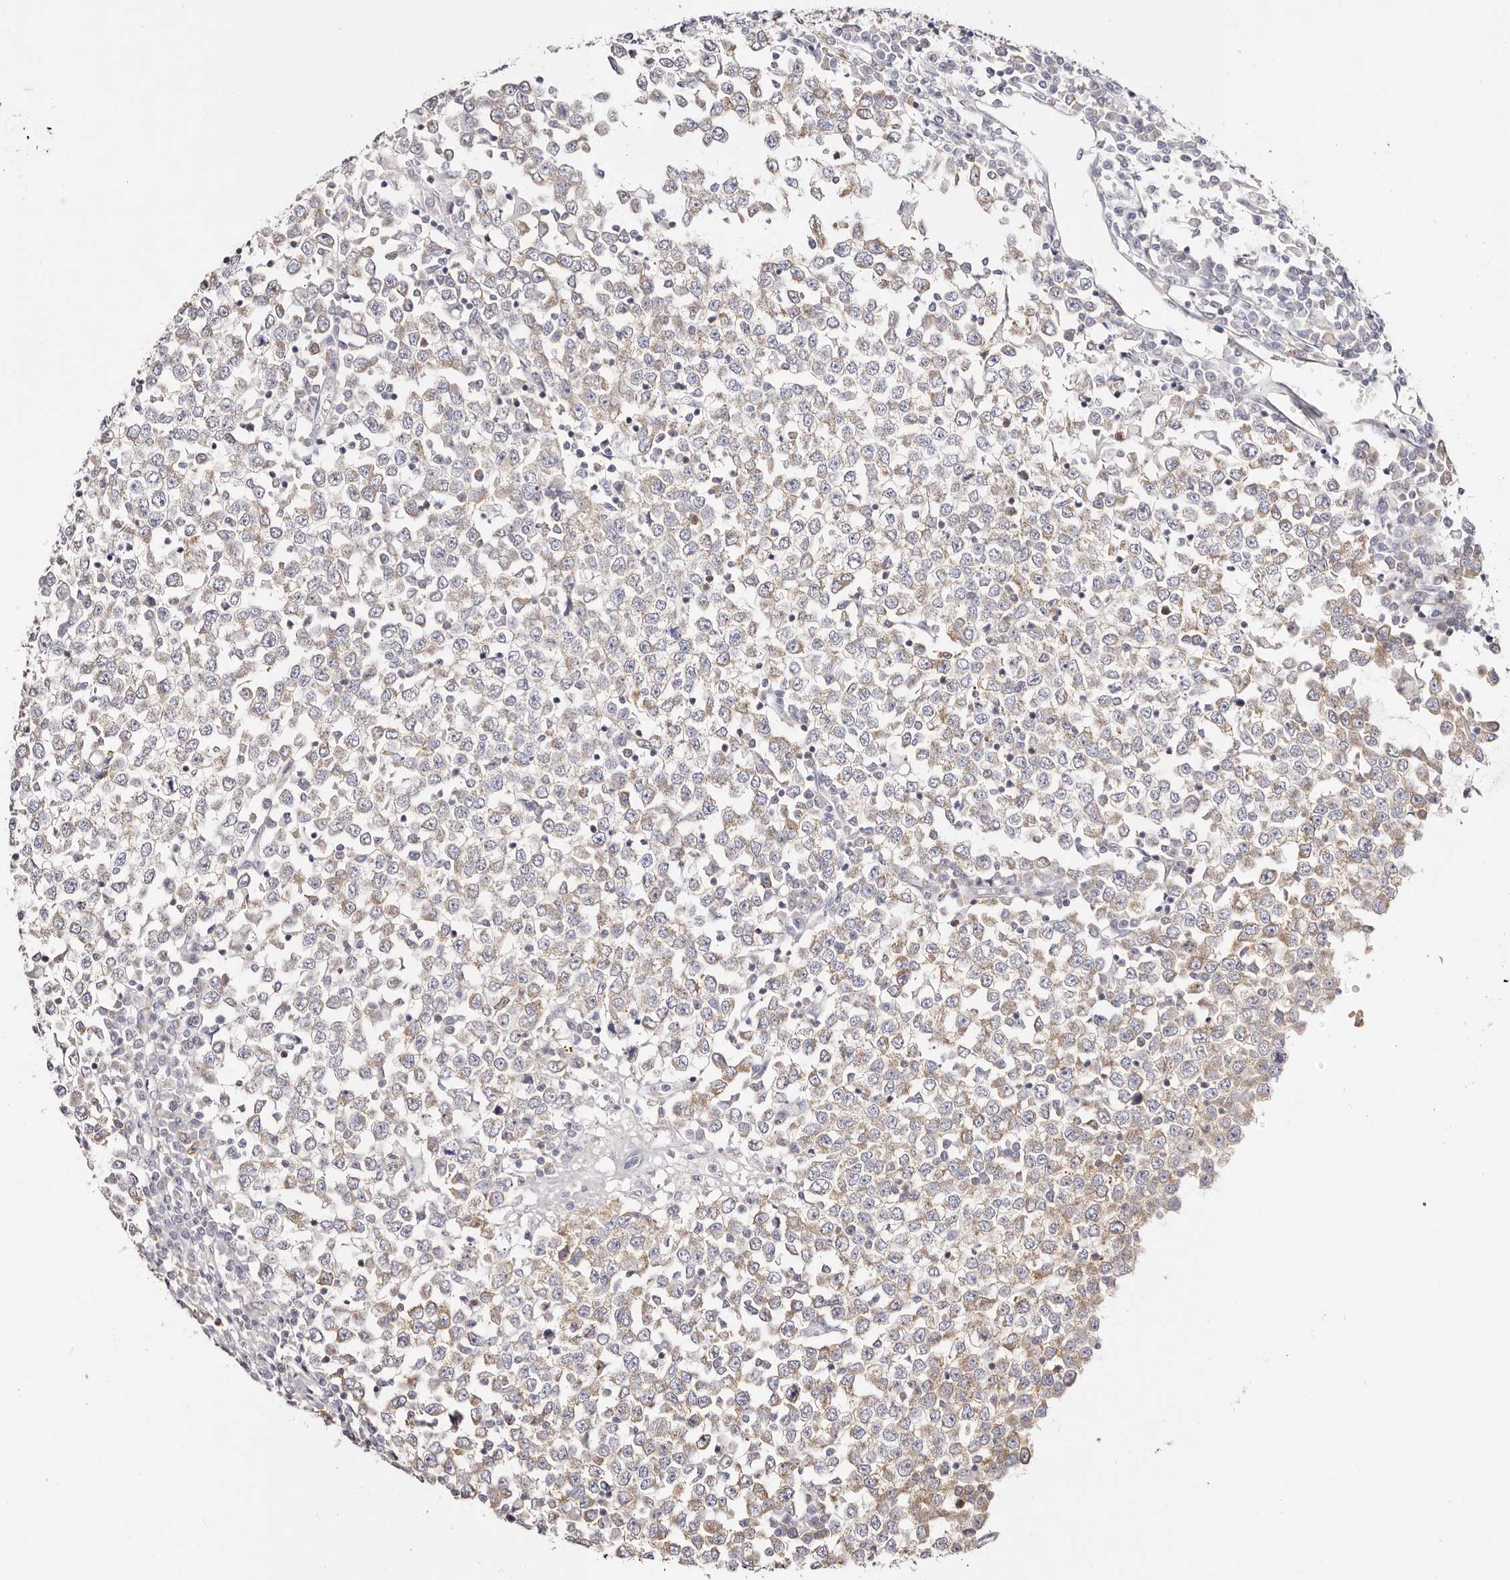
{"staining": {"intensity": "weak", "quantity": "<25%", "location": "cytoplasmic/membranous"}, "tissue": "testis cancer", "cell_type": "Tumor cells", "image_type": "cancer", "snomed": [{"axis": "morphology", "description": "Seminoma, NOS"}, {"axis": "topography", "description": "Testis"}], "caption": "High power microscopy photomicrograph of an immunohistochemistry (IHC) histopathology image of testis cancer, revealing no significant positivity in tumor cells.", "gene": "GNA13", "patient": {"sex": "male", "age": 65}}